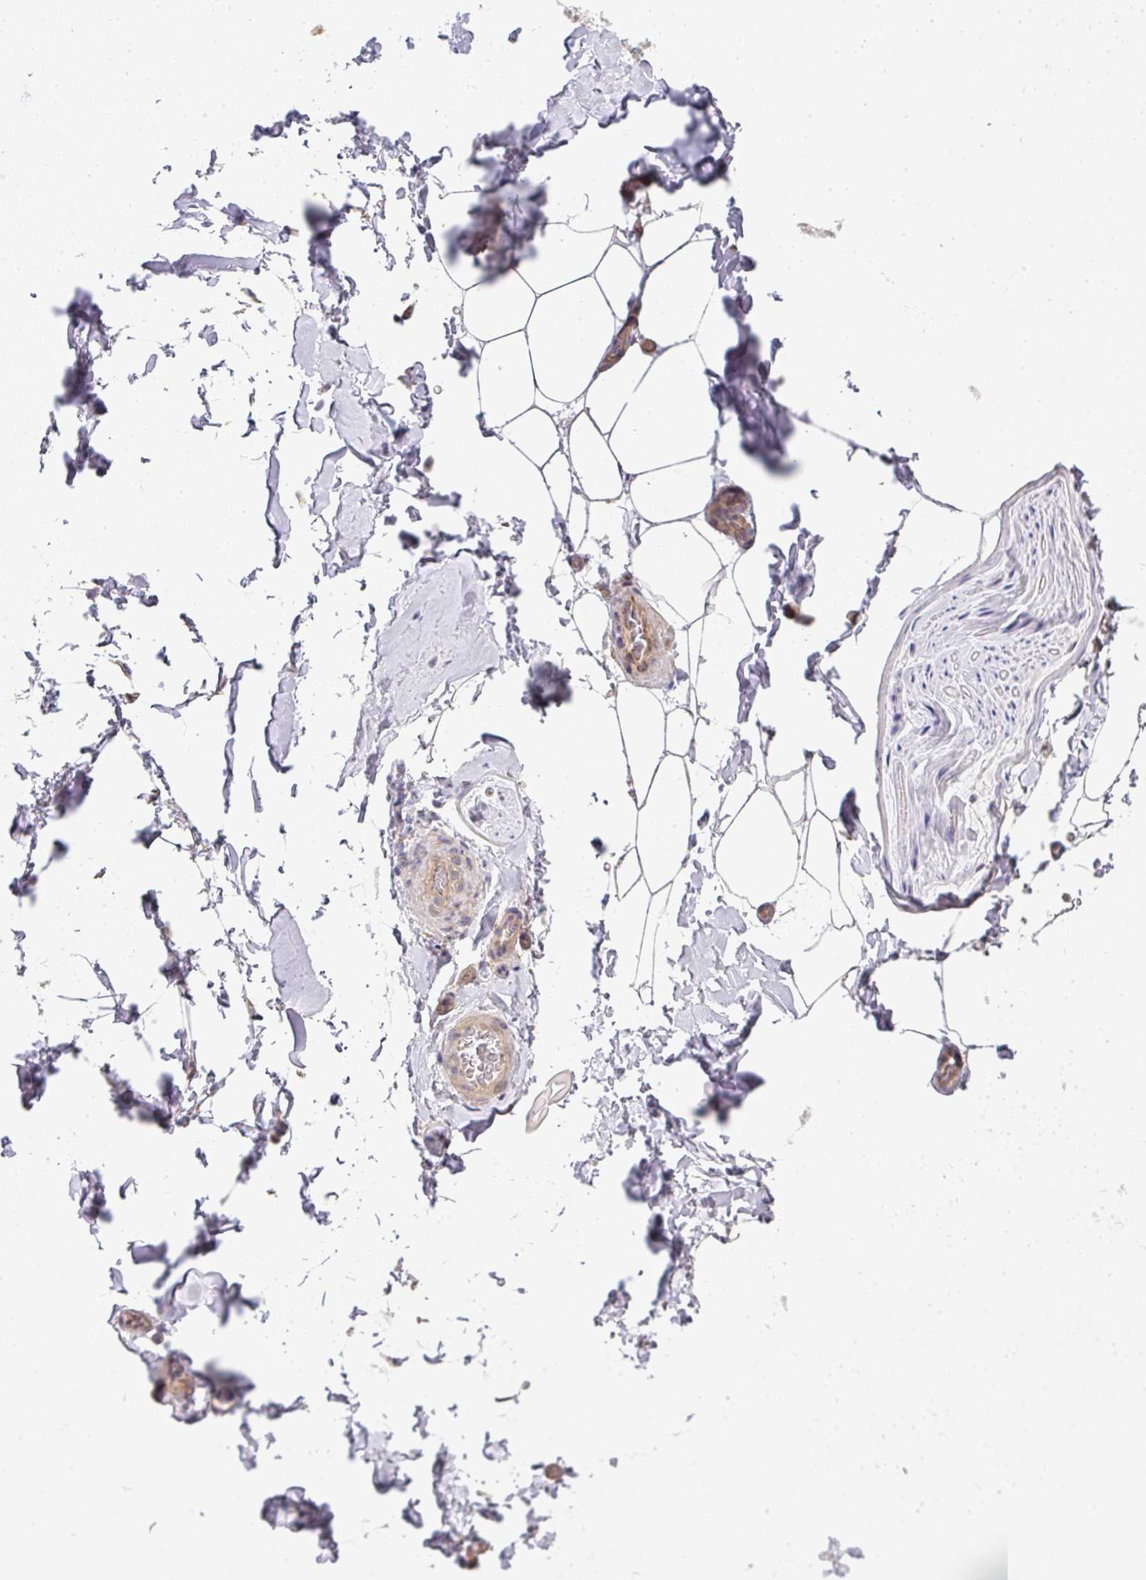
{"staining": {"intensity": "negative", "quantity": "none", "location": "none"}, "tissue": "adipose tissue", "cell_type": "Adipocytes", "image_type": "normal", "snomed": [{"axis": "morphology", "description": "Normal tissue, NOS"}, {"axis": "topography", "description": "Vascular tissue"}, {"axis": "topography", "description": "Peripheral nerve tissue"}], "caption": "Image shows no protein staining in adipocytes of benign adipose tissue.", "gene": "STK35", "patient": {"sex": "male", "age": 41}}